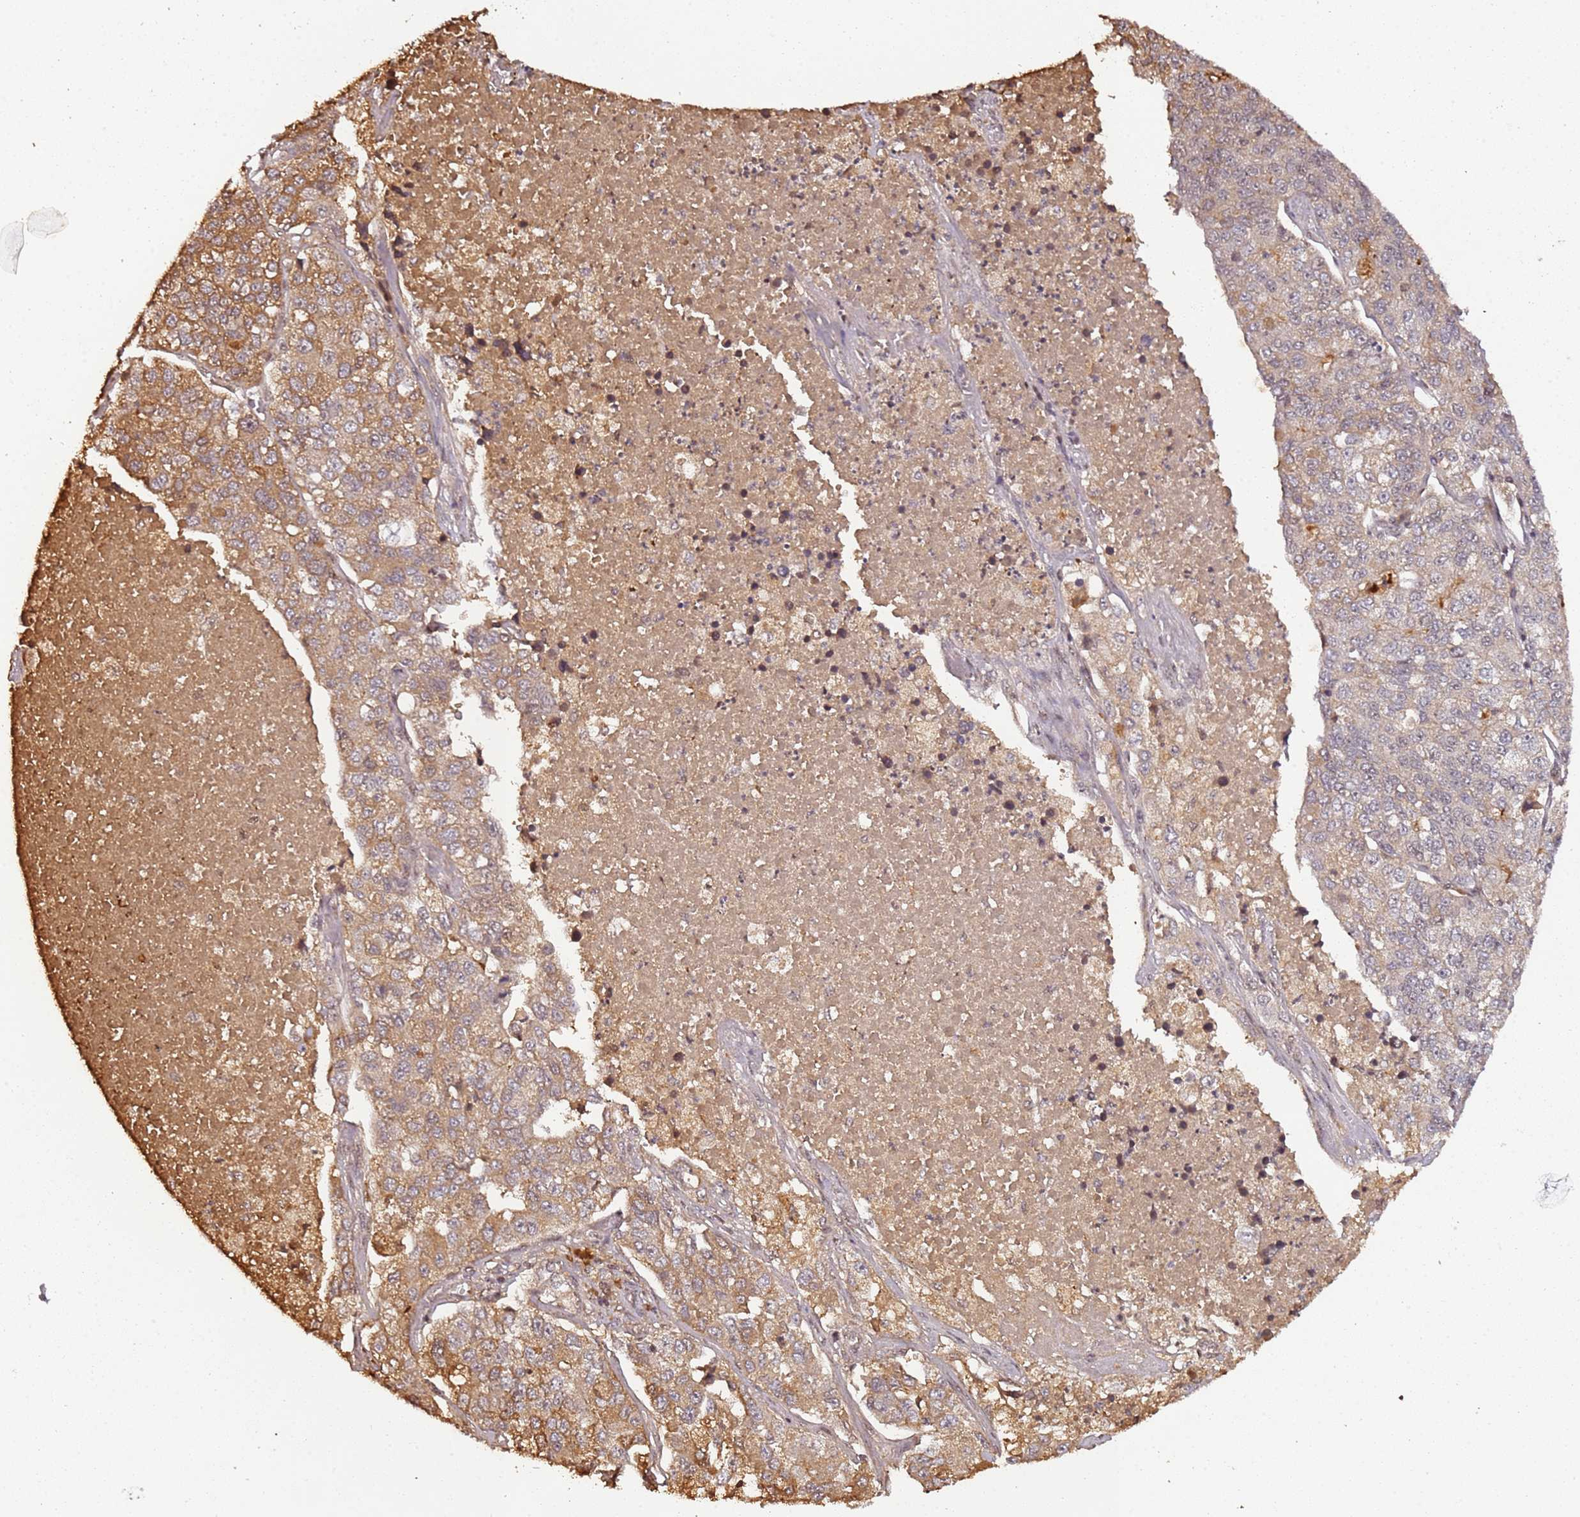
{"staining": {"intensity": "moderate", "quantity": "<25%", "location": "cytoplasmic/membranous"}, "tissue": "lung cancer", "cell_type": "Tumor cells", "image_type": "cancer", "snomed": [{"axis": "morphology", "description": "Adenocarcinoma, NOS"}, {"axis": "topography", "description": "Lung"}], "caption": "Moderate cytoplasmic/membranous protein positivity is identified in about <25% of tumor cells in lung cancer (adenocarcinoma). The staining was performed using DAB to visualize the protein expression in brown, while the nuclei were stained in blue with hematoxylin (Magnification: 20x).", "gene": "COL1A2", "patient": {"sex": "male", "age": 49}}